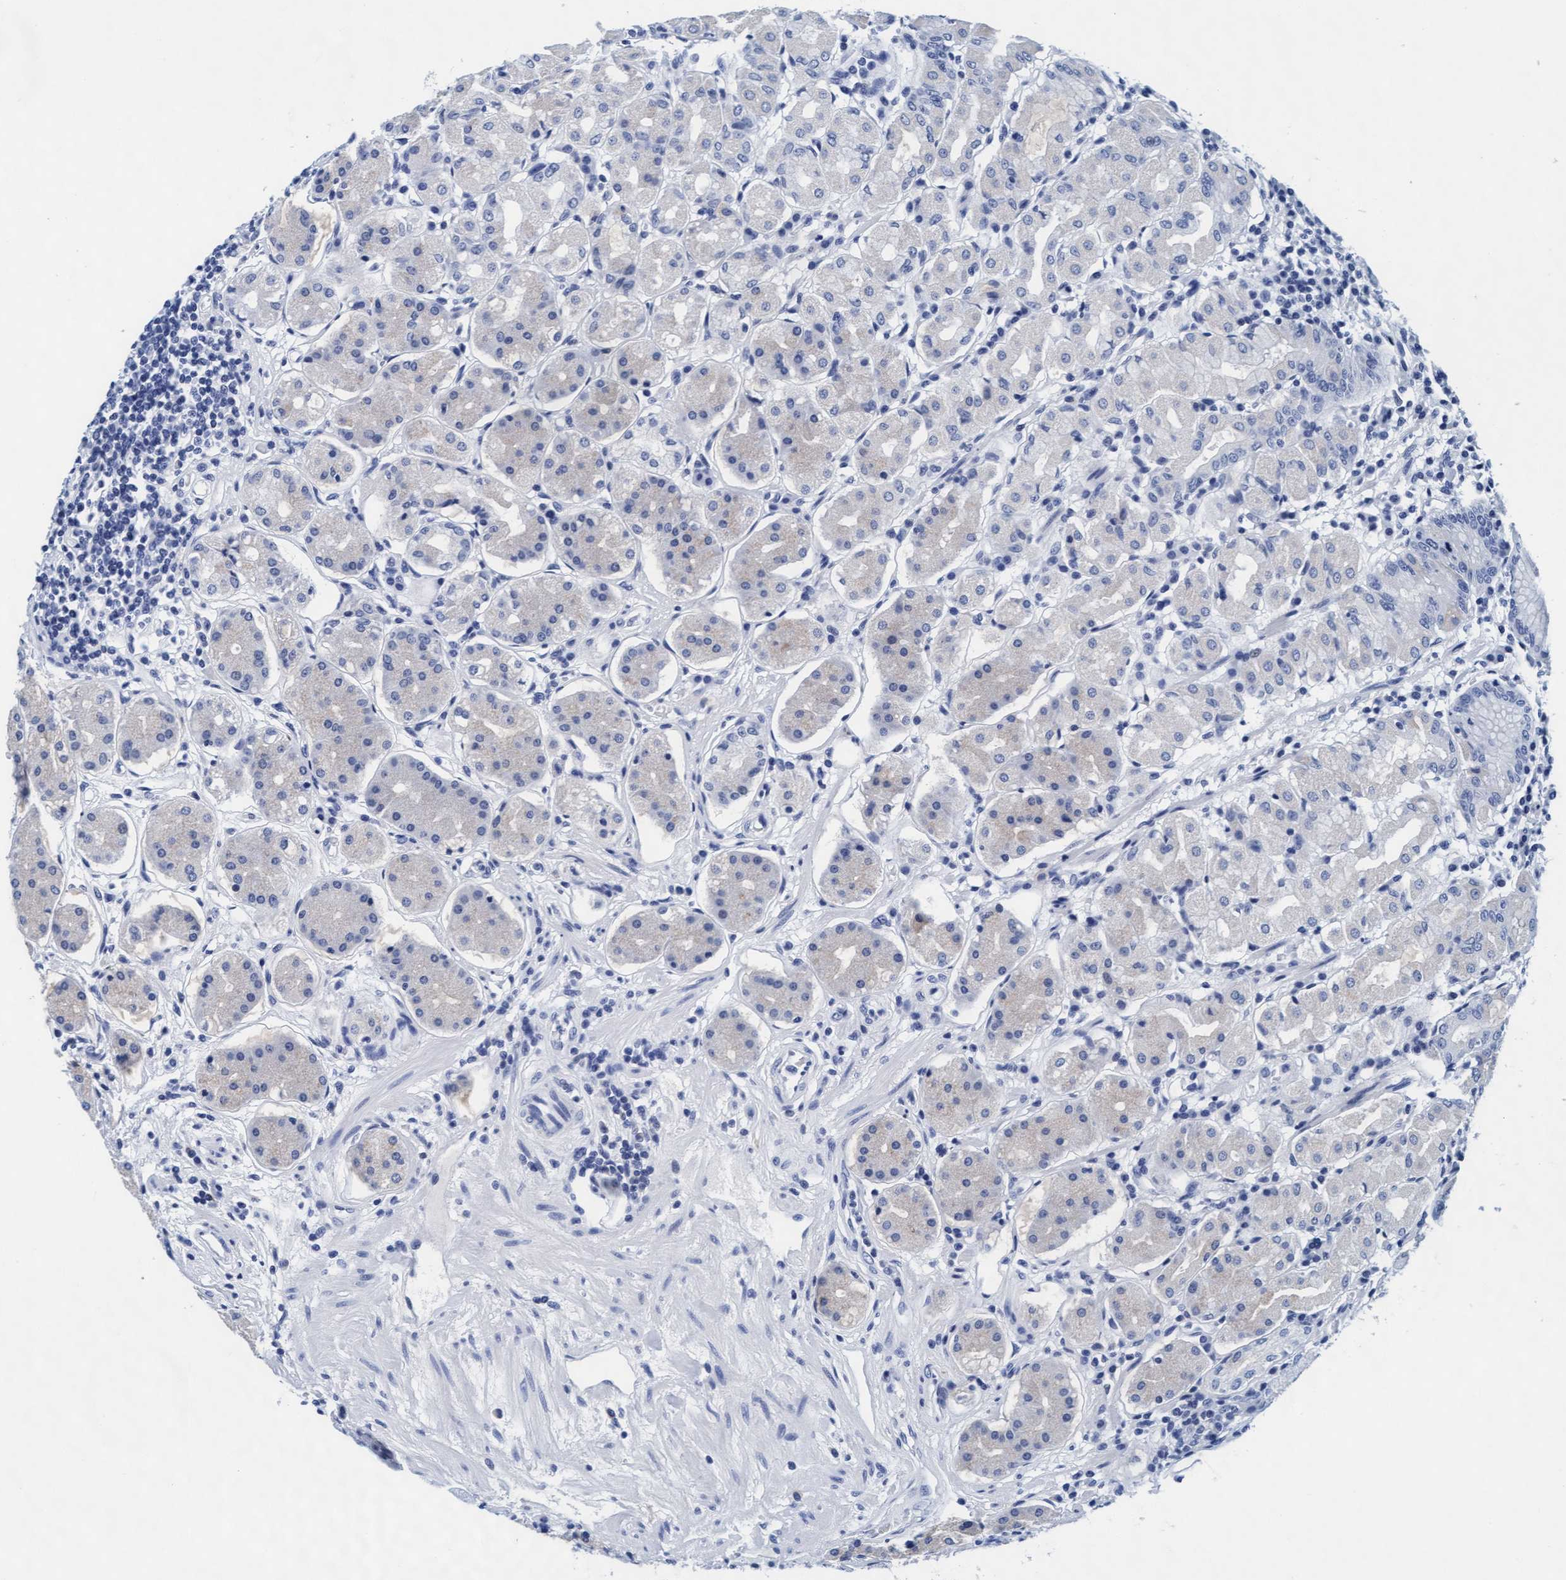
{"staining": {"intensity": "weak", "quantity": "<25%", "location": "cytoplasmic/membranous"}, "tissue": "stomach", "cell_type": "Glandular cells", "image_type": "normal", "snomed": [{"axis": "morphology", "description": "Normal tissue, NOS"}, {"axis": "topography", "description": "Stomach"}, {"axis": "topography", "description": "Stomach, lower"}], "caption": "Glandular cells show no significant expression in unremarkable stomach.", "gene": "ARSG", "patient": {"sex": "female", "age": 56}}